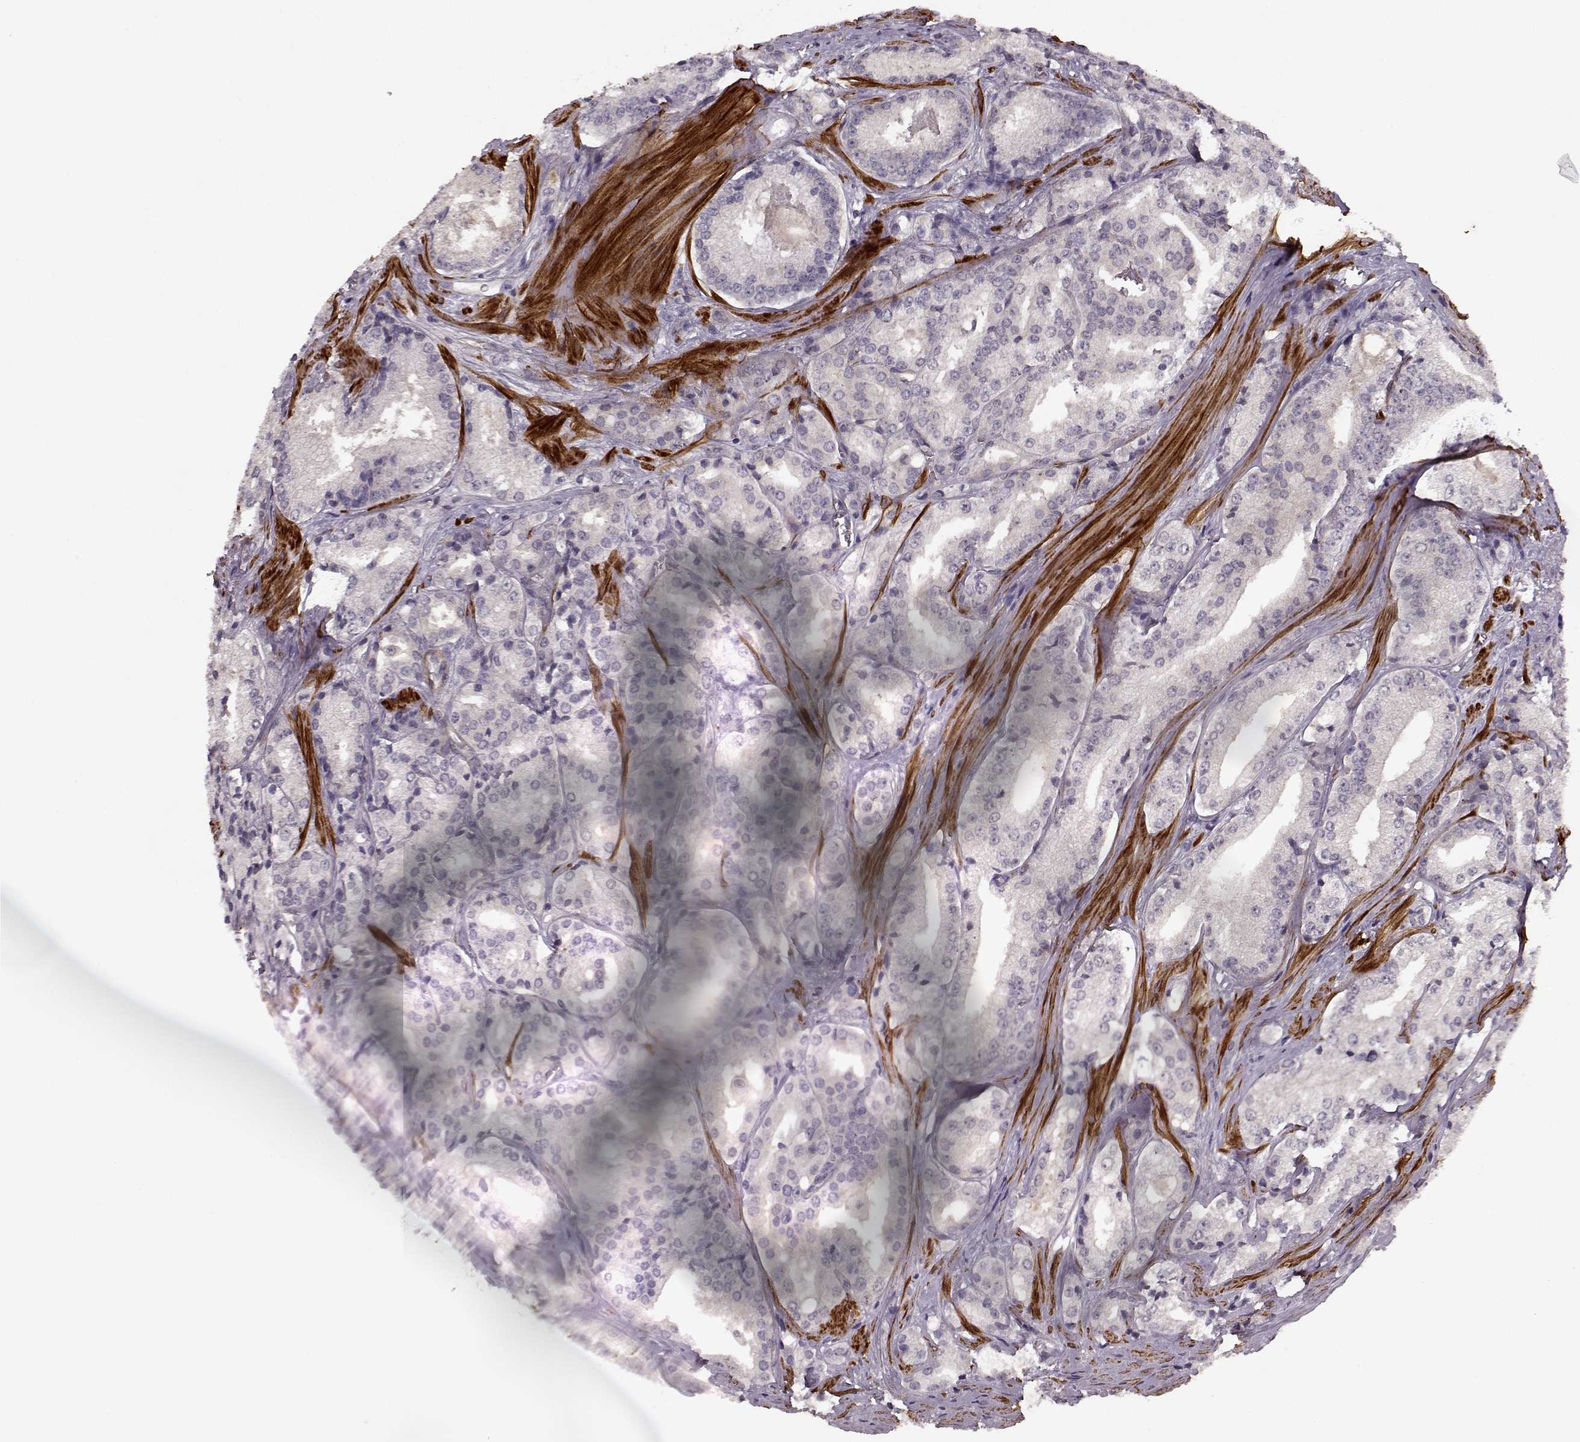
{"staining": {"intensity": "negative", "quantity": "none", "location": "none"}, "tissue": "prostate cancer", "cell_type": "Tumor cells", "image_type": "cancer", "snomed": [{"axis": "morphology", "description": "Adenocarcinoma, Low grade"}, {"axis": "topography", "description": "Prostate"}], "caption": "Protein analysis of prostate cancer (low-grade adenocarcinoma) reveals no significant positivity in tumor cells.", "gene": "SLAIN2", "patient": {"sex": "male", "age": 56}}